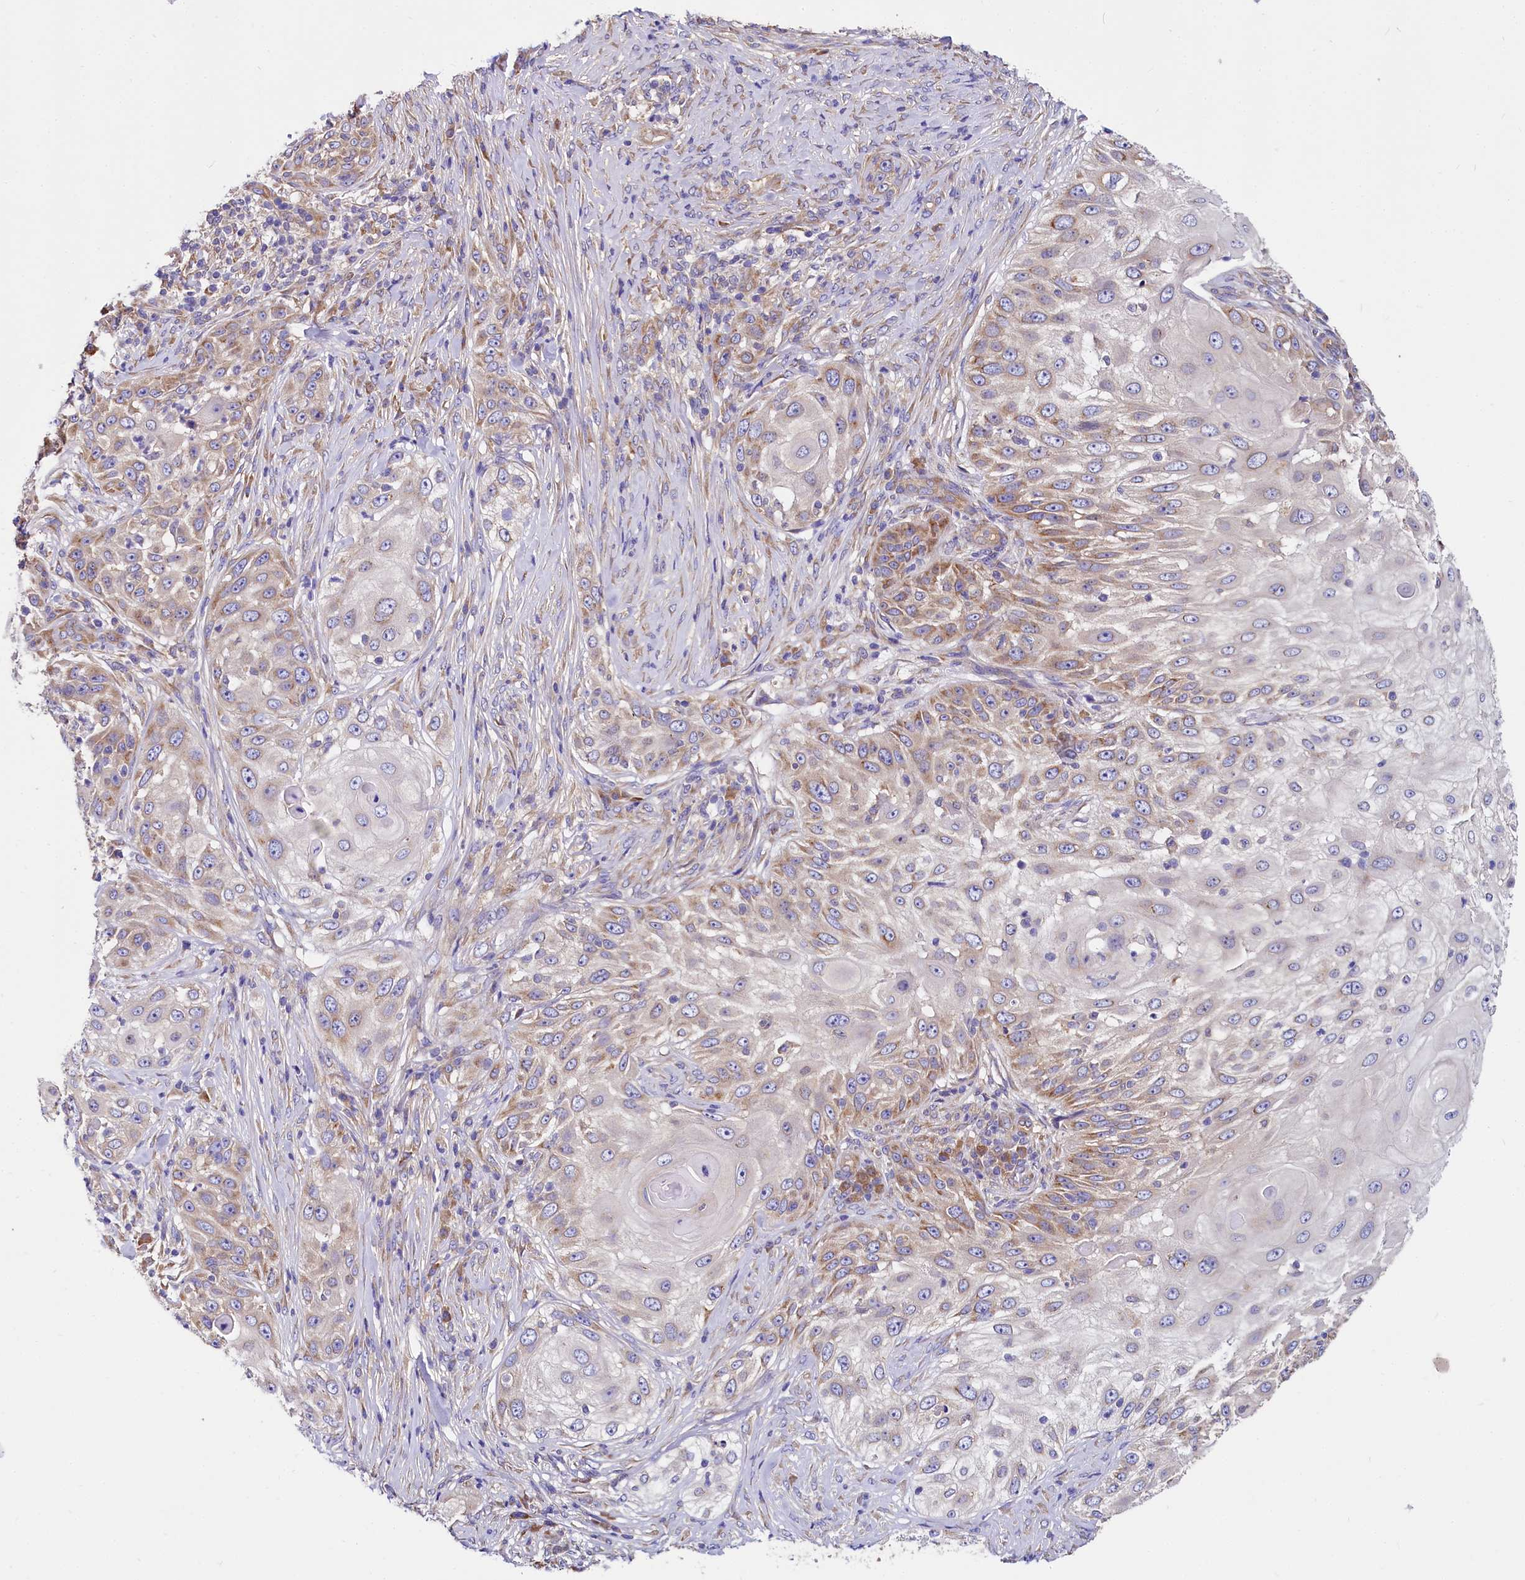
{"staining": {"intensity": "moderate", "quantity": "<25%", "location": "cytoplasmic/membranous"}, "tissue": "skin cancer", "cell_type": "Tumor cells", "image_type": "cancer", "snomed": [{"axis": "morphology", "description": "Squamous cell carcinoma, NOS"}, {"axis": "topography", "description": "Skin"}], "caption": "Tumor cells demonstrate low levels of moderate cytoplasmic/membranous positivity in about <25% of cells in human squamous cell carcinoma (skin).", "gene": "QARS1", "patient": {"sex": "female", "age": 44}}